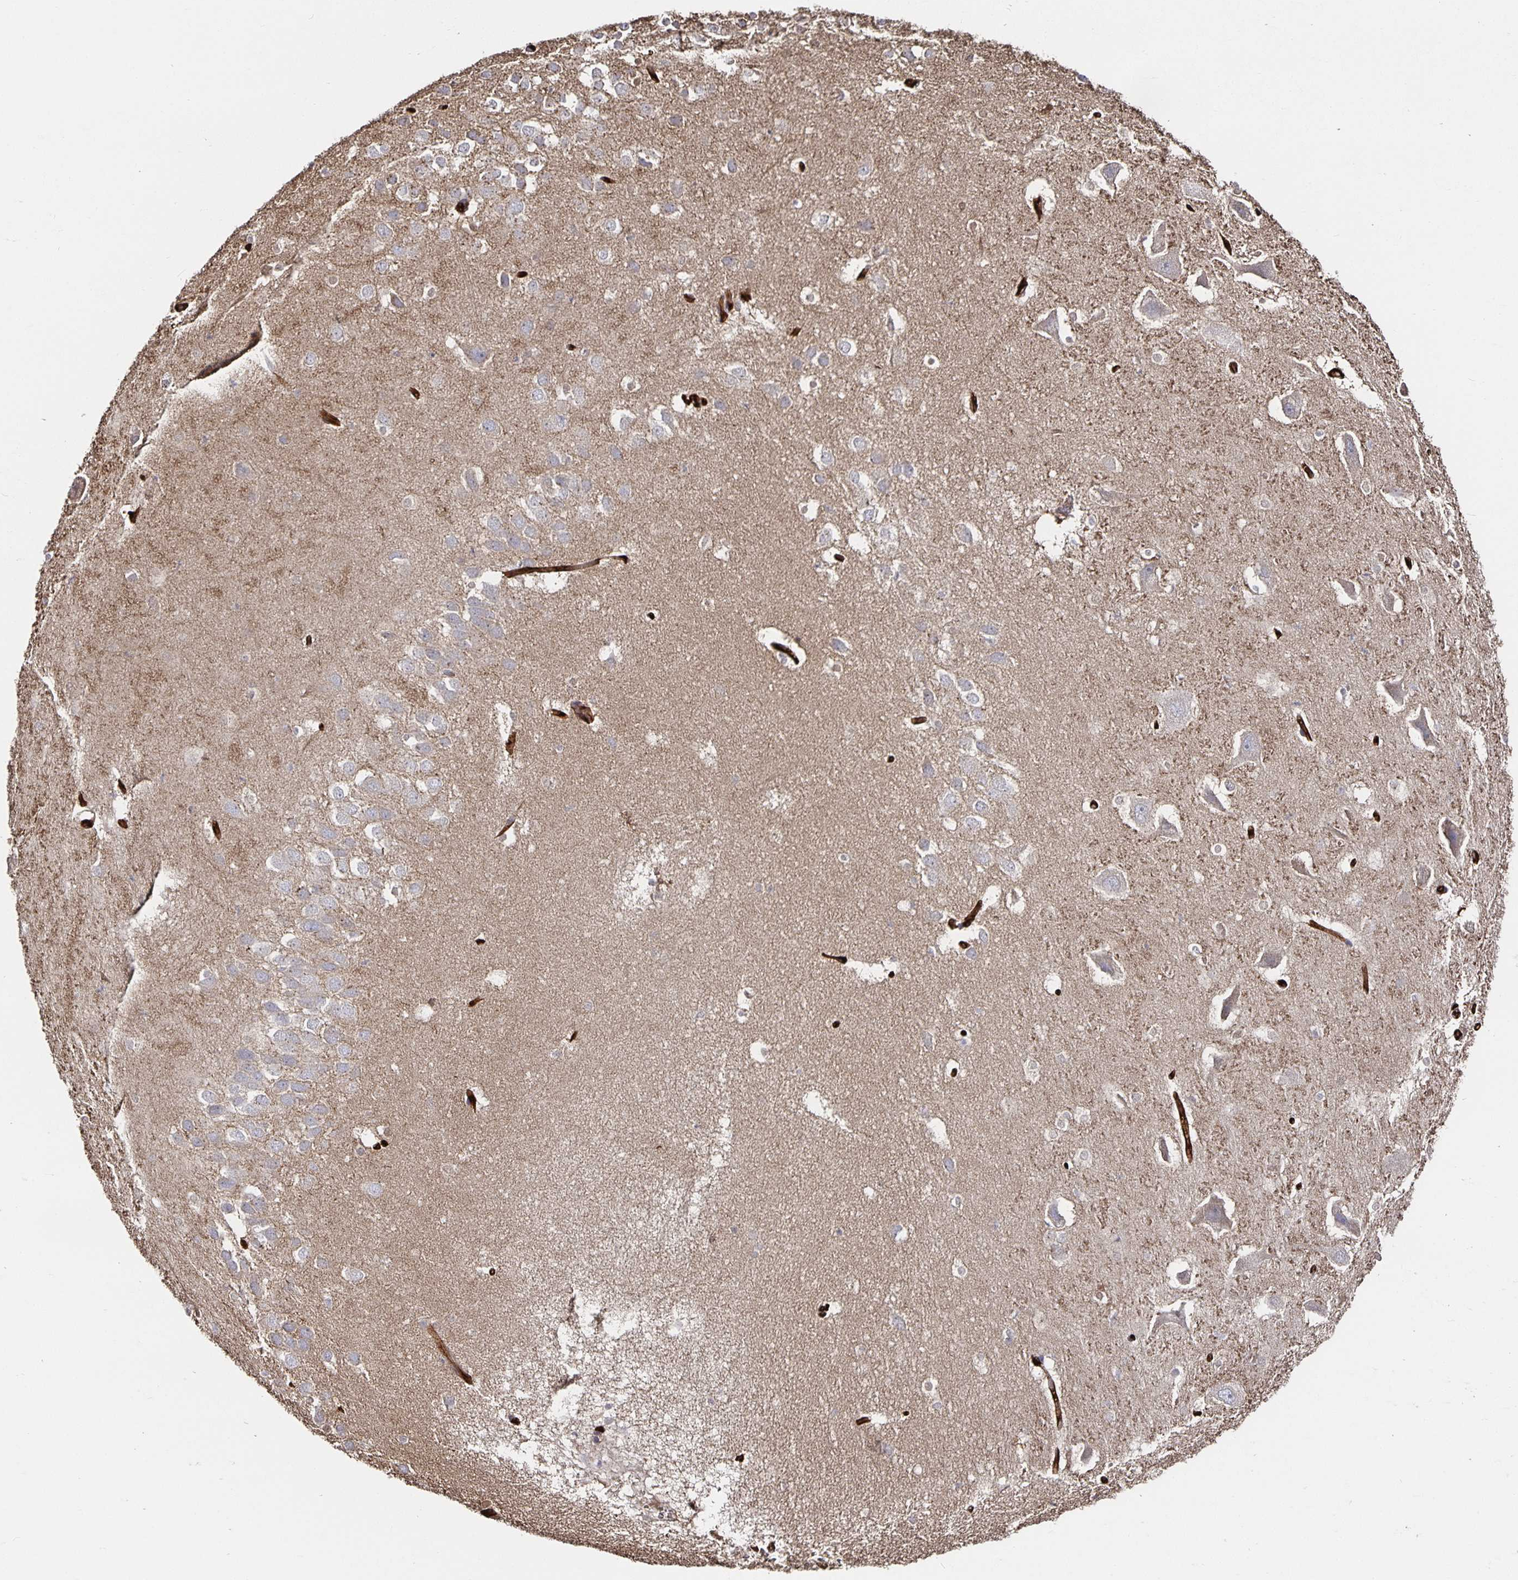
{"staining": {"intensity": "negative", "quantity": "none", "location": "none"}, "tissue": "hippocampus", "cell_type": "Glial cells", "image_type": "normal", "snomed": [{"axis": "morphology", "description": "Normal tissue, NOS"}, {"axis": "topography", "description": "Hippocampus"}], "caption": "IHC image of normal hippocampus: human hippocampus stained with DAB (3,3'-diaminobenzidine) demonstrates no significant protein expression in glial cells.", "gene": "PODXL", "patient": {"sex": "male", "age": 26}}